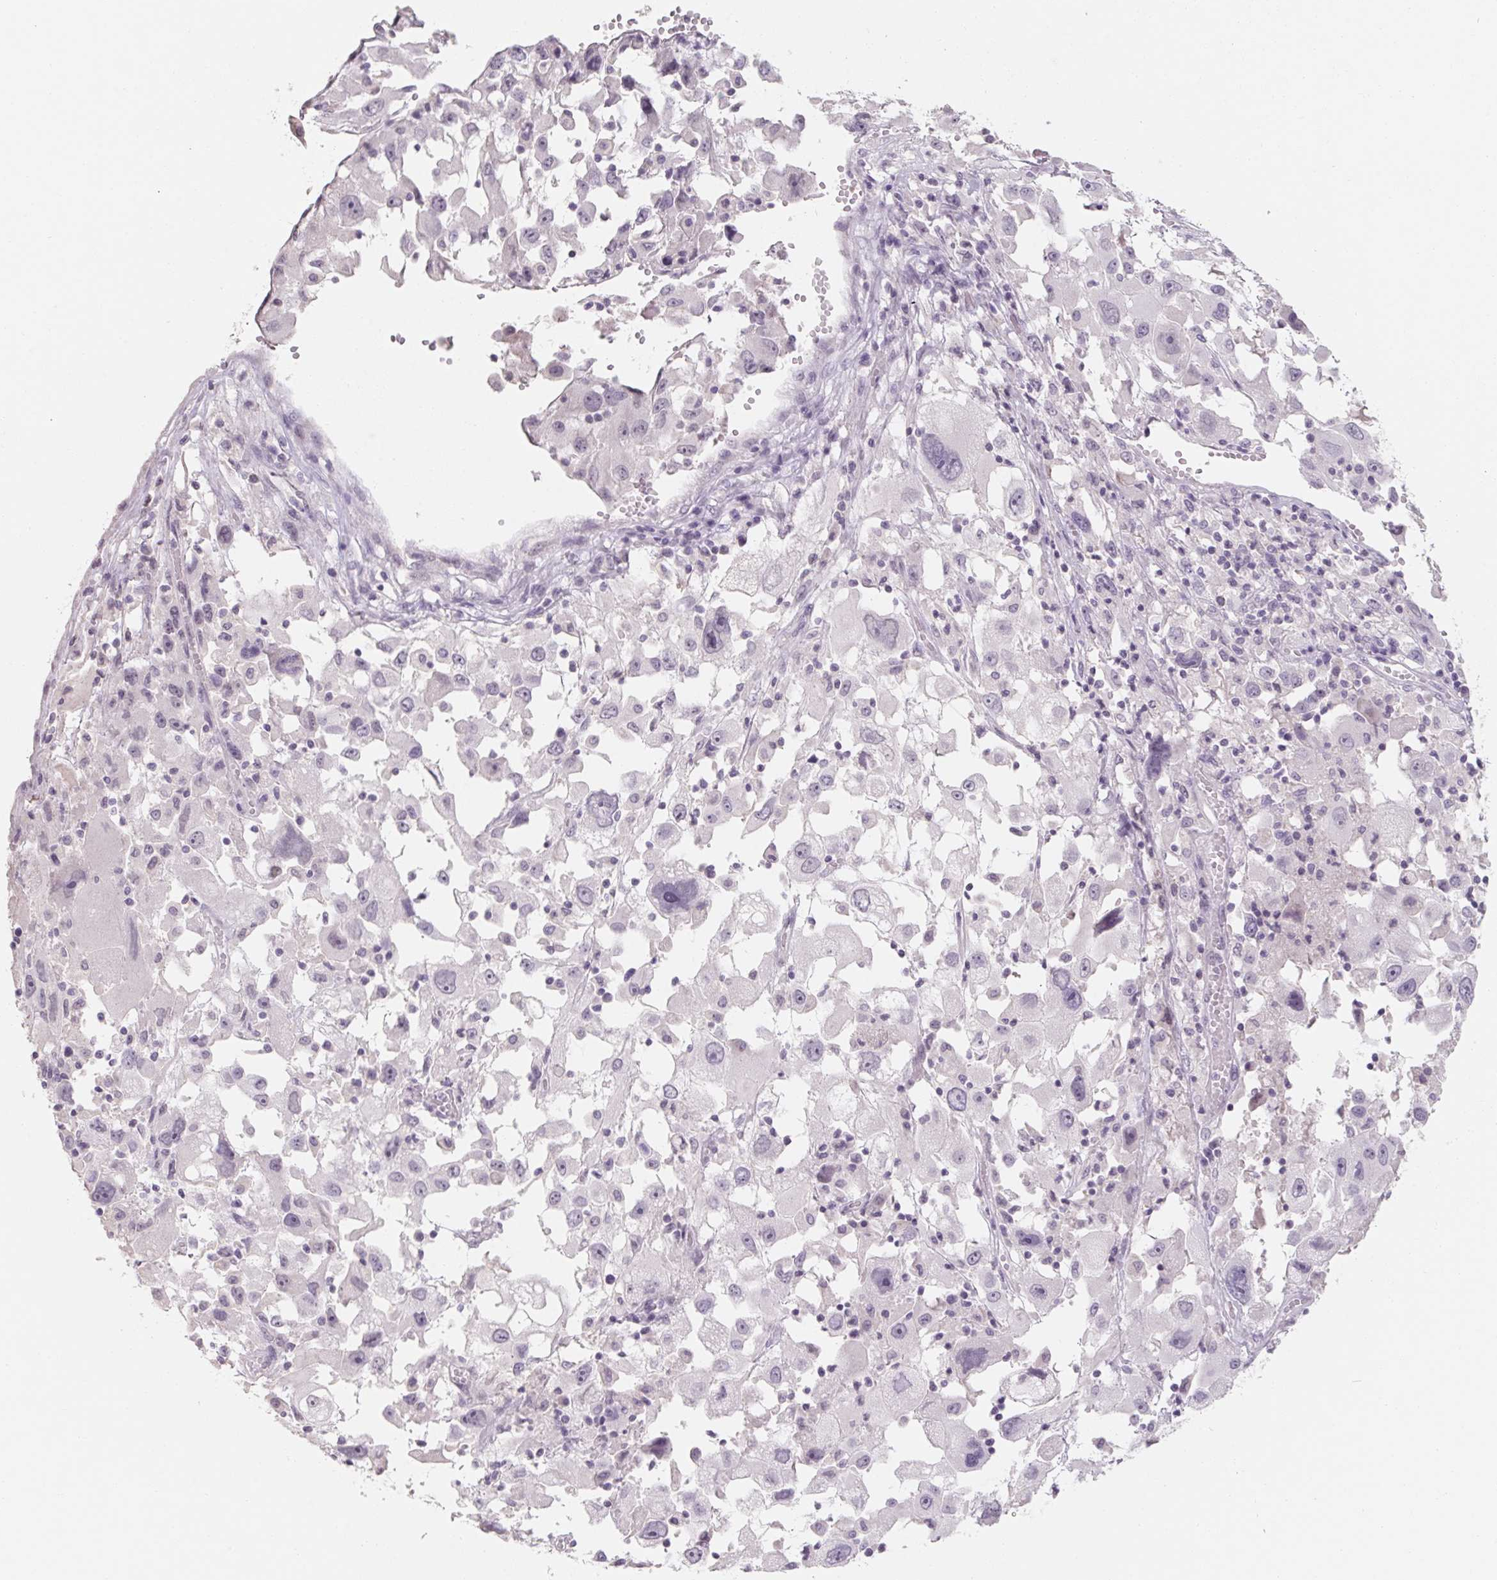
{"staining": {"intensity": "negative", "quantity": "none", "location": "none"}, "tissue": "melanoma", "cell_type": "Tumor cells", "image_type": "cancer", "snomed": [{"axis": "morphology", "description": "Malignant melanoma, Metastatic site"}, {"axis": "topography", "description": "Soft tissue"}], "caption": "An IHC histopathology image of melanoma is shown. There is no staining in tumor cells of melanoma. (DAB immunohistochemistry (IHC) visualized using brightfield microscopy, high magnification).", "gene": "CAPZA3", "patient": {"sex": "male", "age": 50}}